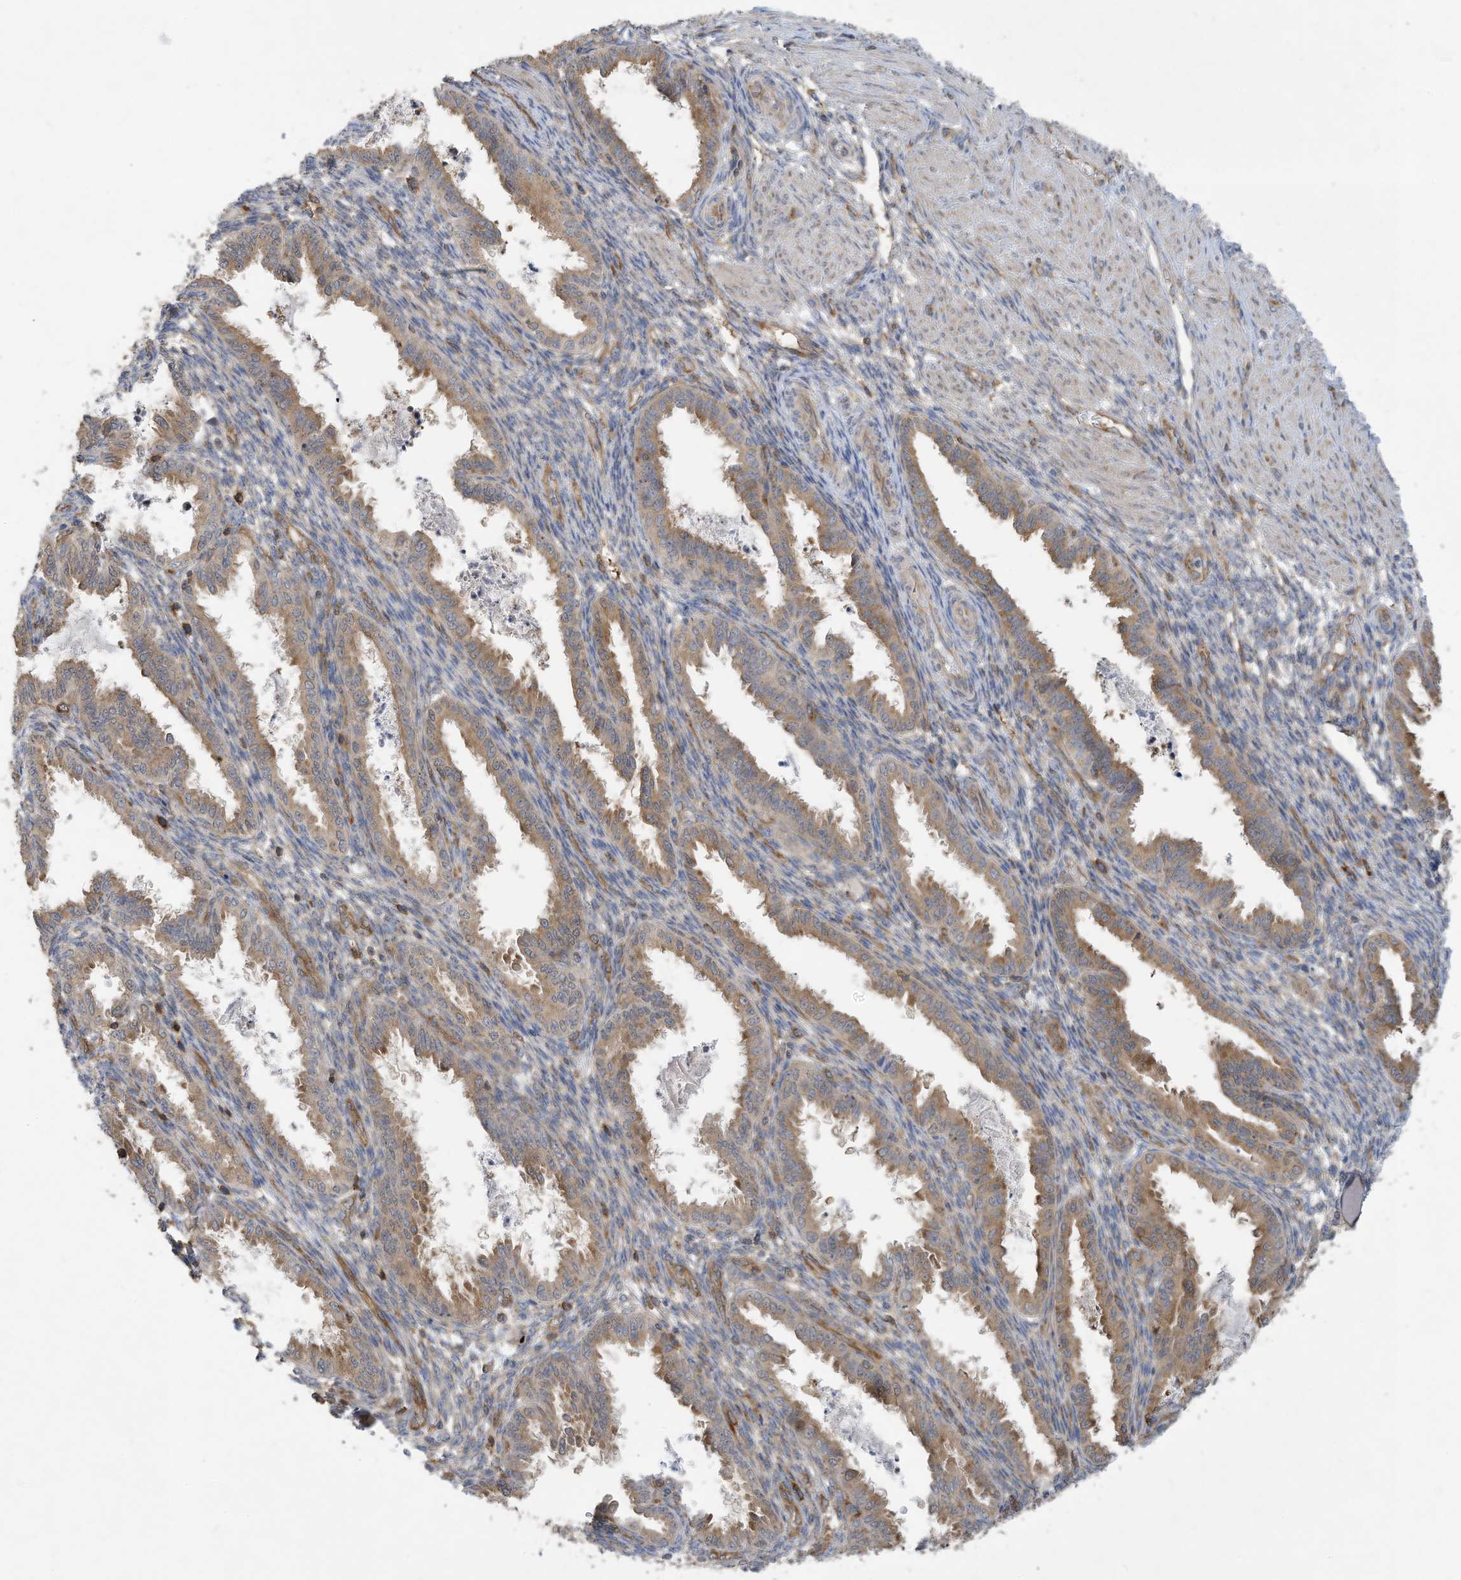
{"staining": {"intensity": "weak", "quantity": "25%-75%", "location": "cytoplasmic/membranous"}, "tissue": "endometrium", "cell_type": "Cells in endometrial stroma", "image_type": "normal", "snomed": [{"axis": "morphology", "description": "Normal tissue, NOS"}, {"axis": "topography", "description": "Endometrium"}], "caption": "Protein staining of benign endometrium displays weak cytoplasmic/membranous staining in approximately 25%-75% of cells in endometrial stroma.", "gene": "USE1", "patient": {"sex": "female", "age": 33}}